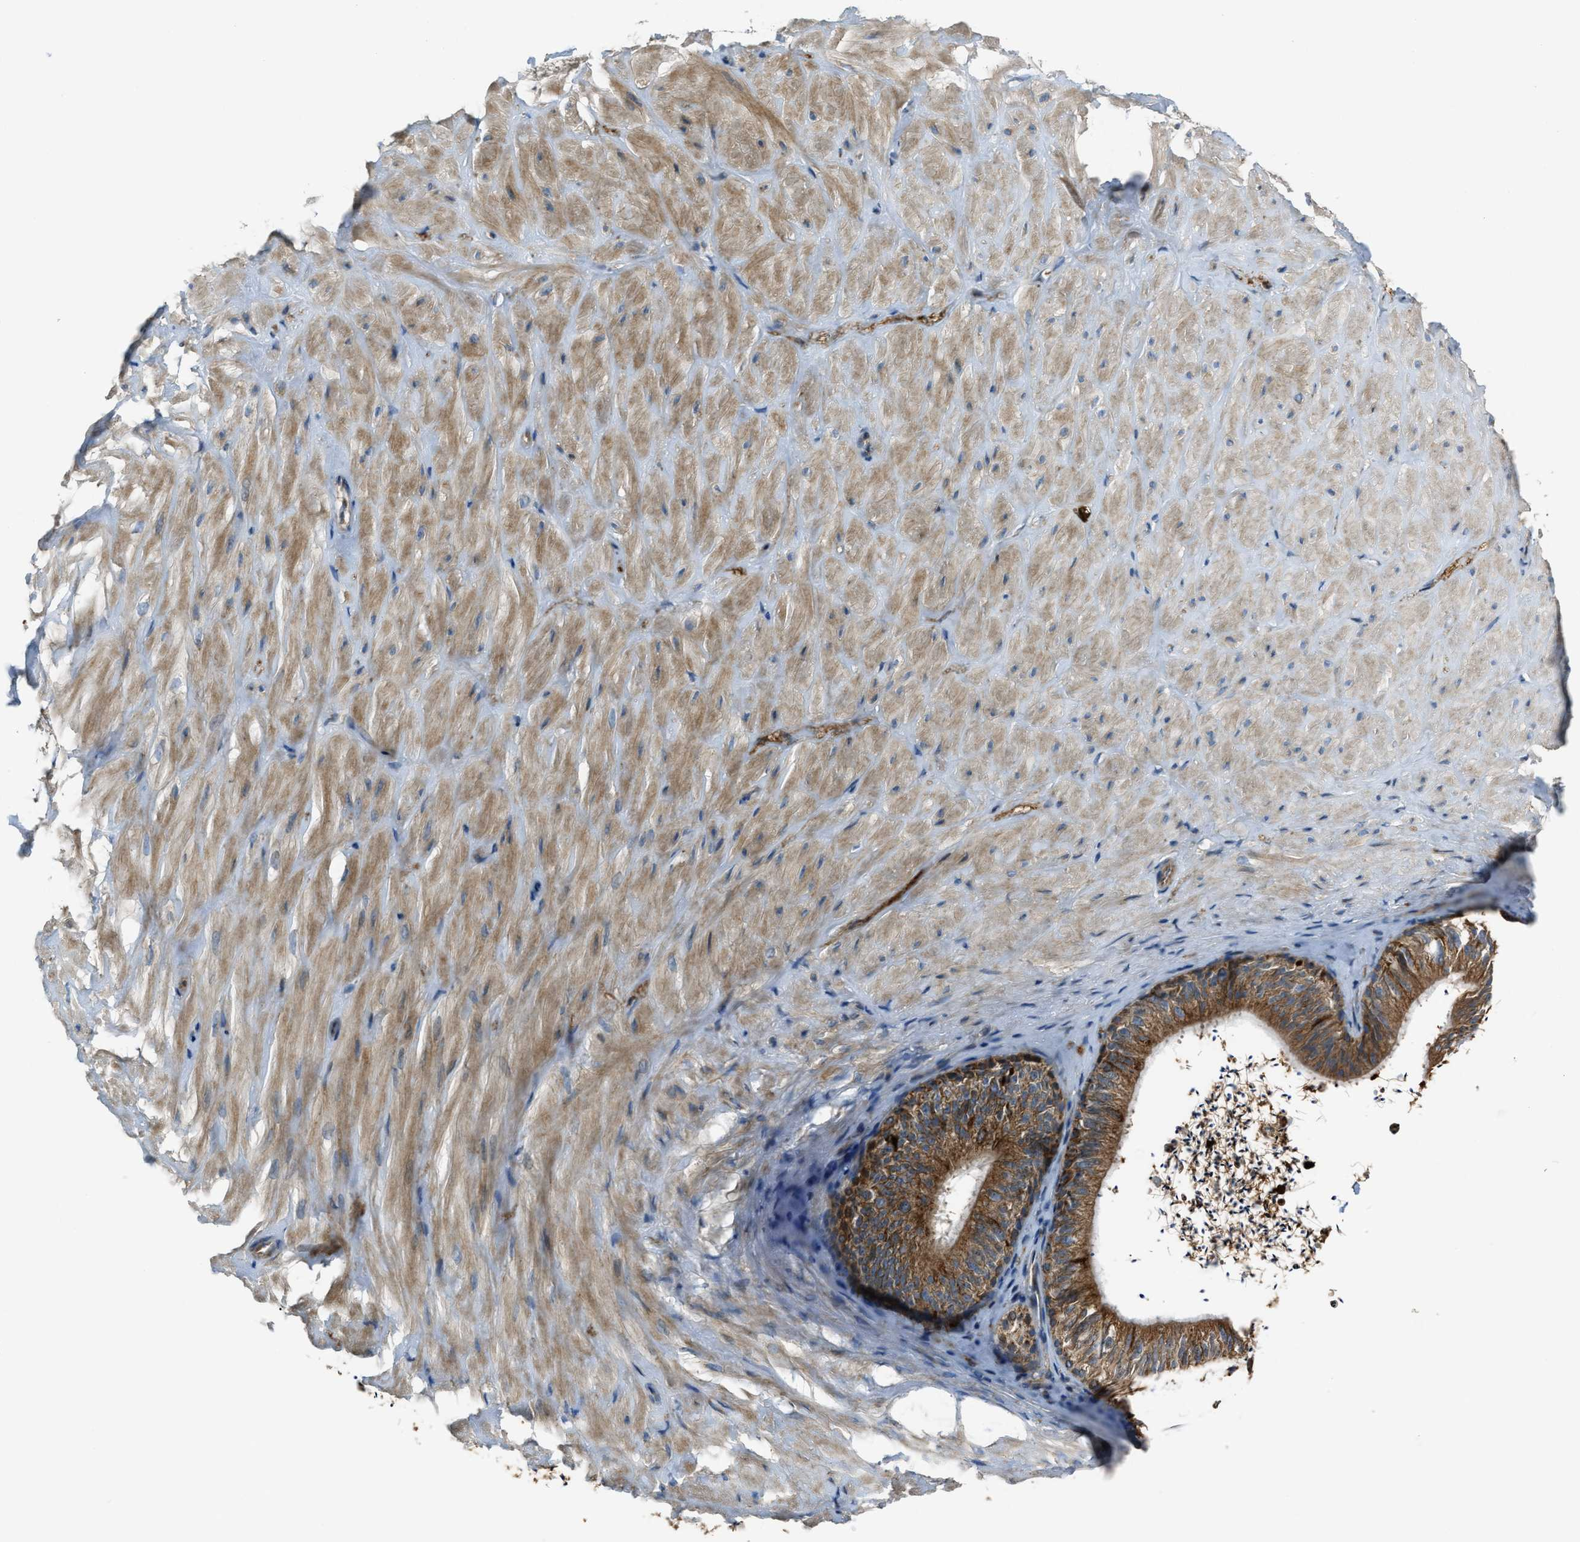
{"staining": {"intensity": "moderate", "quantity": ">75%", "location": "cytoplasmic/membranous,nuclear"}, "tissue": "adipose tissue", "cell_type": "Adipocytes", "image_type": "normal", "snomed": [{"axis": "morphology", "description": "Normal tissue, NOS"}, {"axis": "topography", "description": "Adipose tissue"}, {"axis": "topography", "description": "Vascular tissue"}, {"axis": "topography", "description": "Peripheral nerve tissue"}], "caption": "Human adipose tissue stained with a protein marker reveals moderate staining in adipocytes.", "gene": "SLC25A11", "patient": {"sex": "male", "age": 25}}